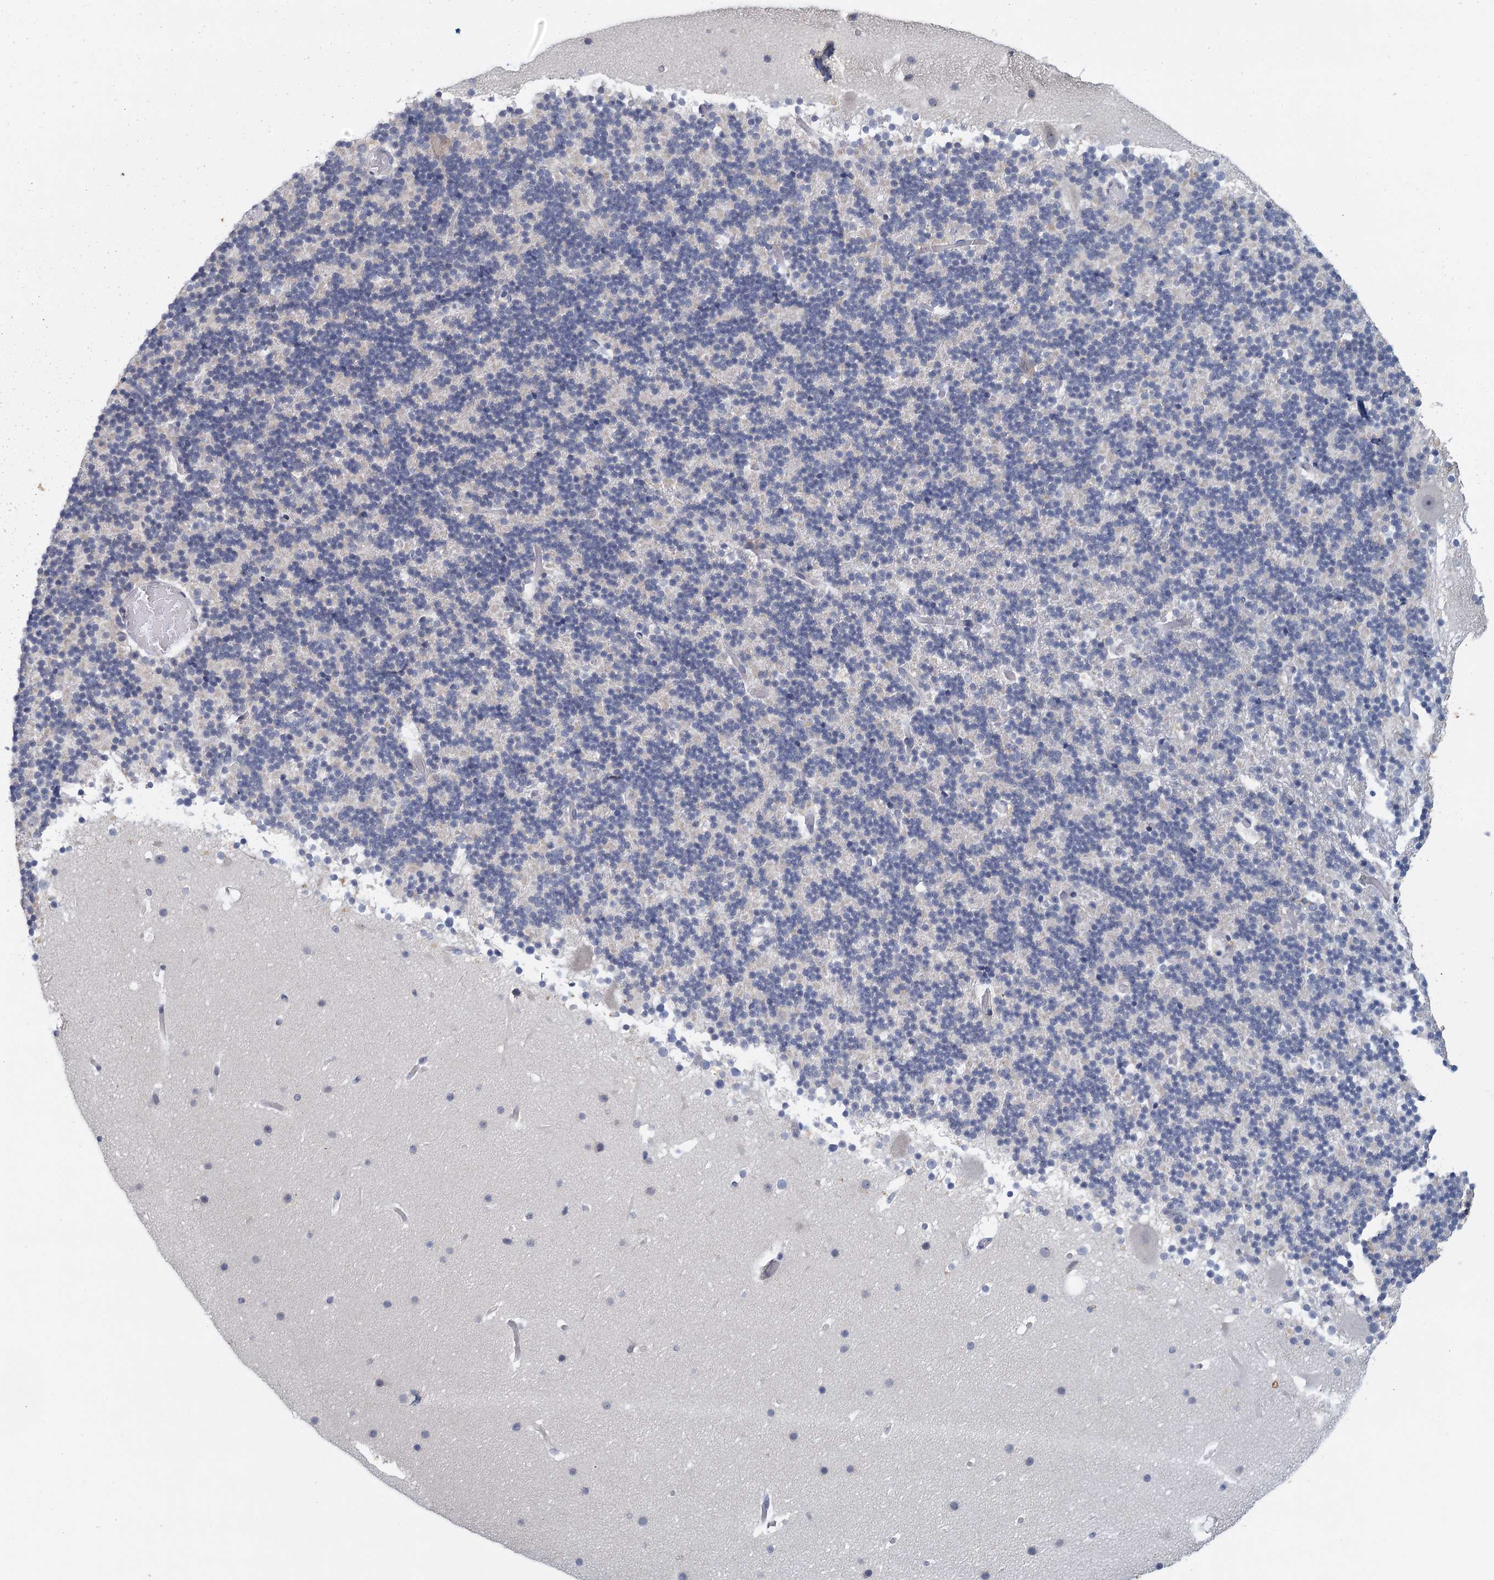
{"staining": {"intensity": "negative", "quantity": "none", "location": "none"}, "tissue": "cerebellum", "cell_type": "Cells in granular layer", "image_type": "normal", "snomed": [{"axis": "morphology", "description": "Normal tissue, NOS"}, {"axis": "topography", "description": "Cerebellum"}], "caption": "The micrograph reveals no significant expression in cells in granular layer of cerebellum.", "gene": "MYO7B", "patient": {"sex": "male", "age": 57}}